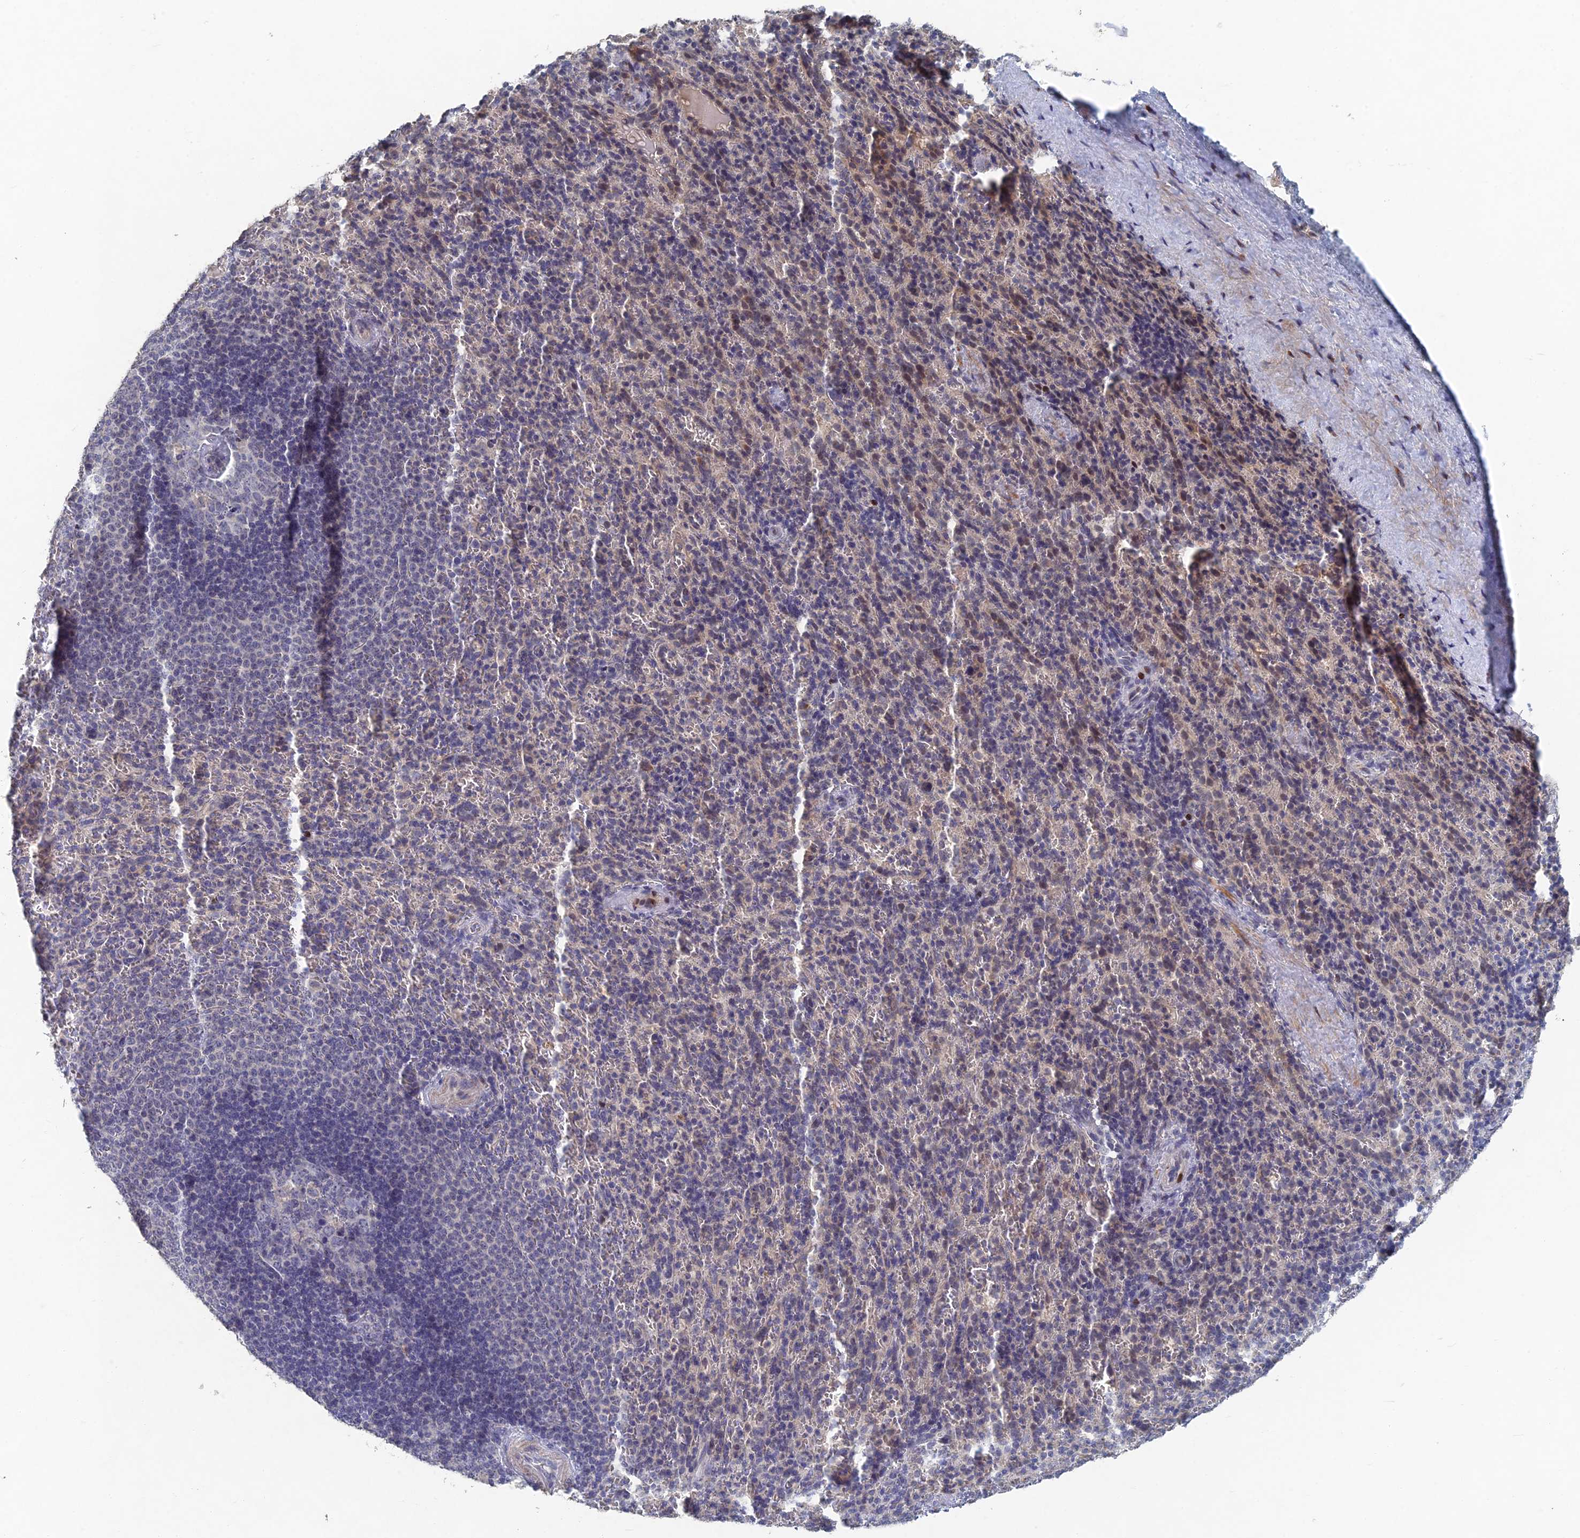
{"staining": {"intensity": "moderate", "quantity": "<25%", "location": "cytoplasmic/membranous"}, "tissue": "spleen", "cell_type": "Cells in red pulp", "image_type": "normal", "snomed": [{"axis": "morphology", "description": "Normal tissue, NOS"}, {"axis": "topography", "description": "Spleen"}], "caption": "Protein positivity by immunohistochemistry shows moderate cytoplasmic/membranous expression in approximately <25% of cells in red pulp in benign spleen. Immunohistochemistry stains the protein of interest in brown and the nuclei are stained blue.", "gene": "GNA15", "patient": {"sex": "female", "age": 21}}